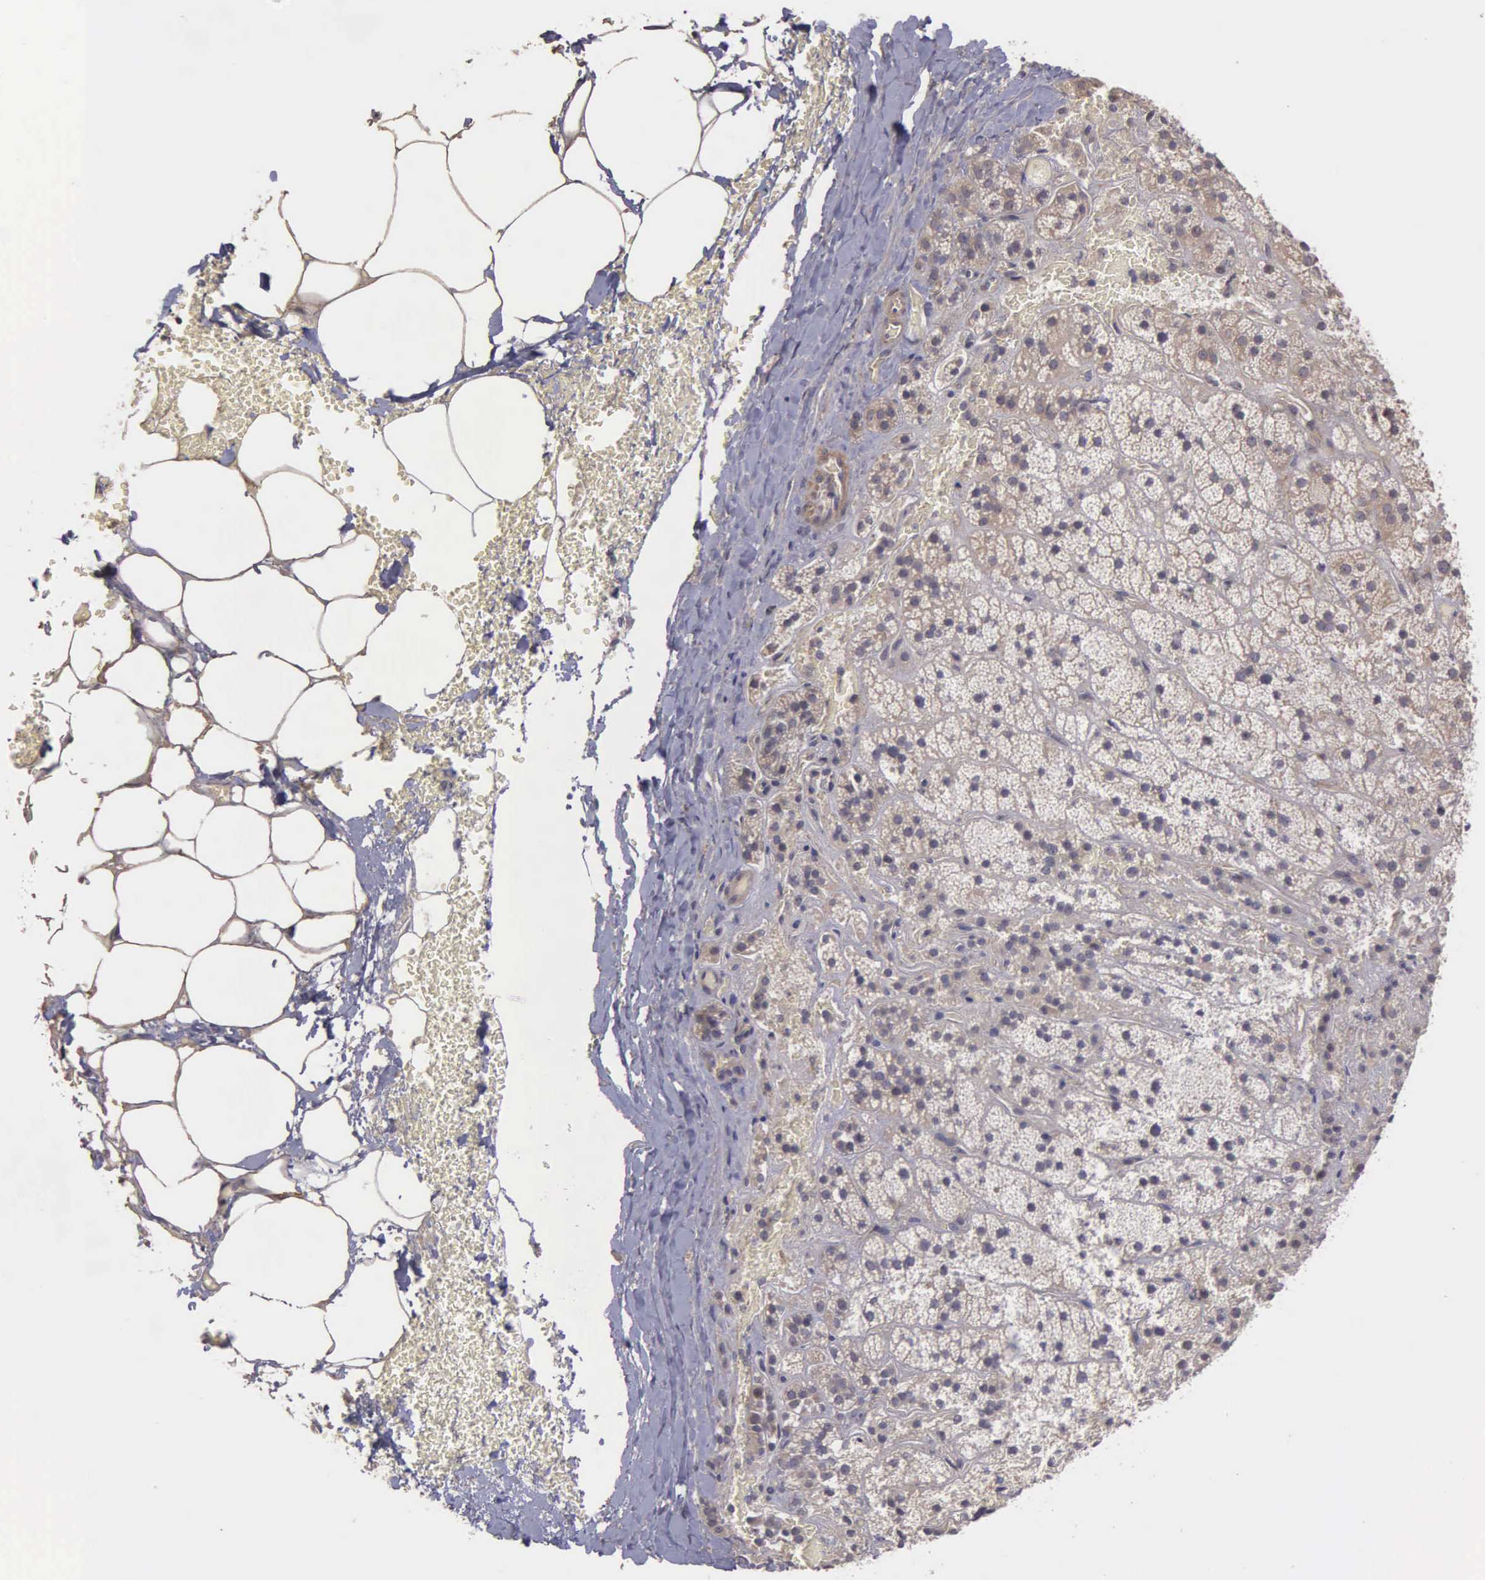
{"staining": {"intensity": "weak", "quantity": ">75%", "location": "cytoplasmic/membranous"}, "tissue": "adrenal gland", "cell_type": "Glandular cells", "image_type": "normal", "snomed": [{"axis": "morphology", "description": "Normal tissue, NOS"}, {"axis": "topography", "description": "Adrenal gland"}], "caption": "Protein expression by immunohistochemistry (IHC) reveals weak cytoplasmic/membranous expression in about >75% of glandular cells in benign adrenal gland.", "gene": "RTL10", "patient": {"sex": "male", "age": 57}}